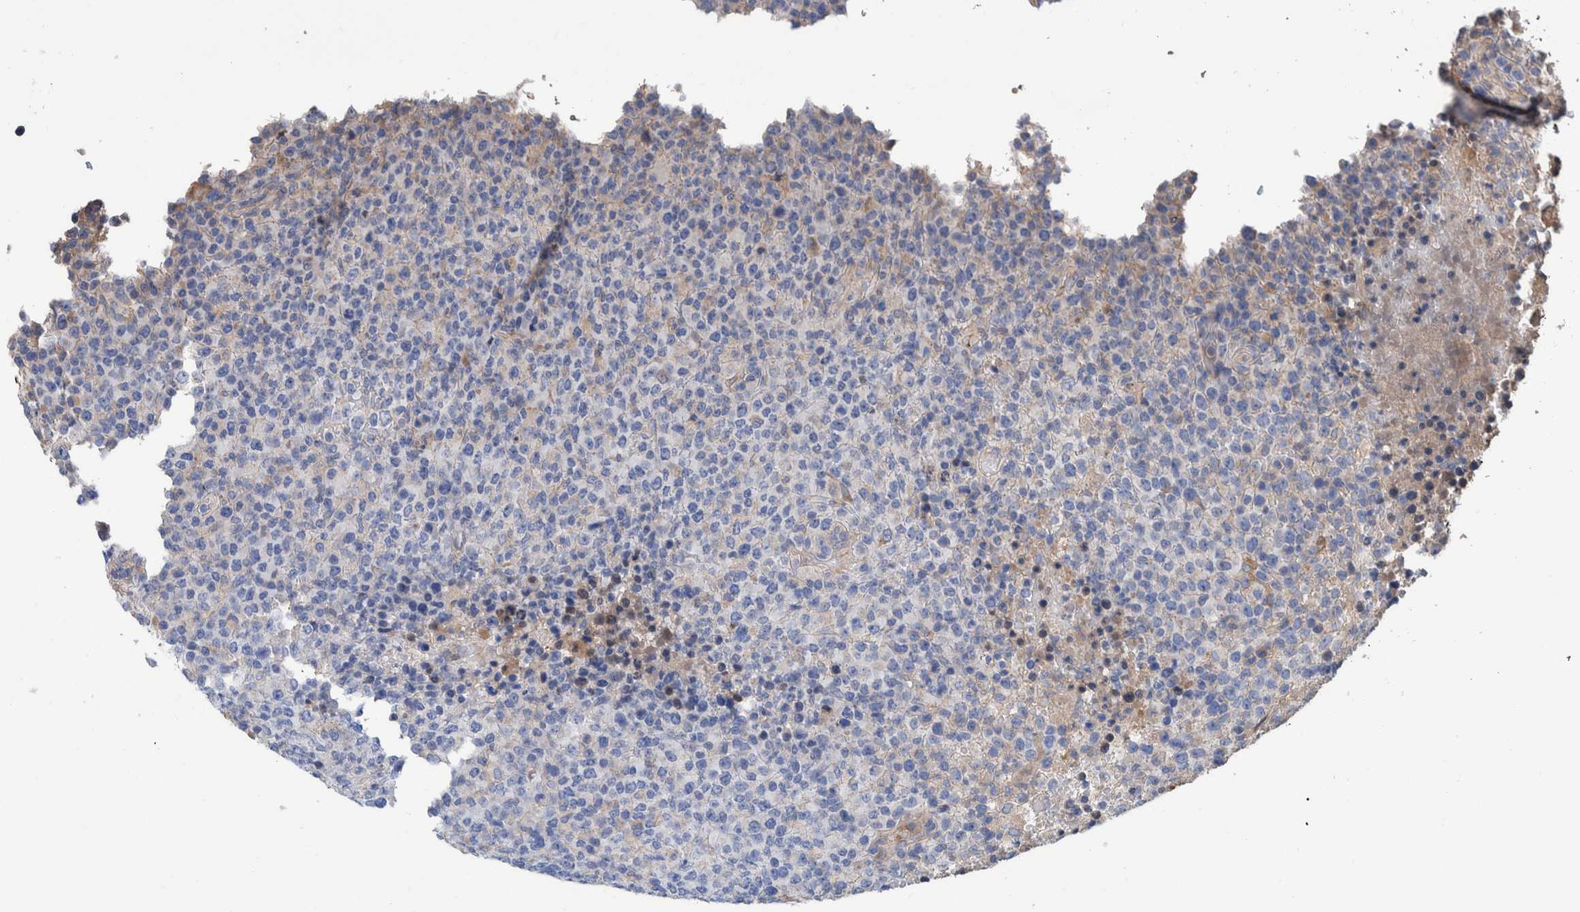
{"staining": {"intensity": "negative", "quantity": "none", "location": "none"}, "tissue": "lymphoma", "cell_type": "Tumor cells", "image_type": "cancer", "snomed": [{"axis": "morphology", "description": "Malignant lymphoma, non-Hodgkin's type, High grade"}, {"axis": "topography", "description": "Lymph node"}], "caption": "Lymphoma stained for a protein using IHC demonstrates no staining tumor cells.", "gene": "SLC45A4", "patient": {"sex": "male", "age": 13}}